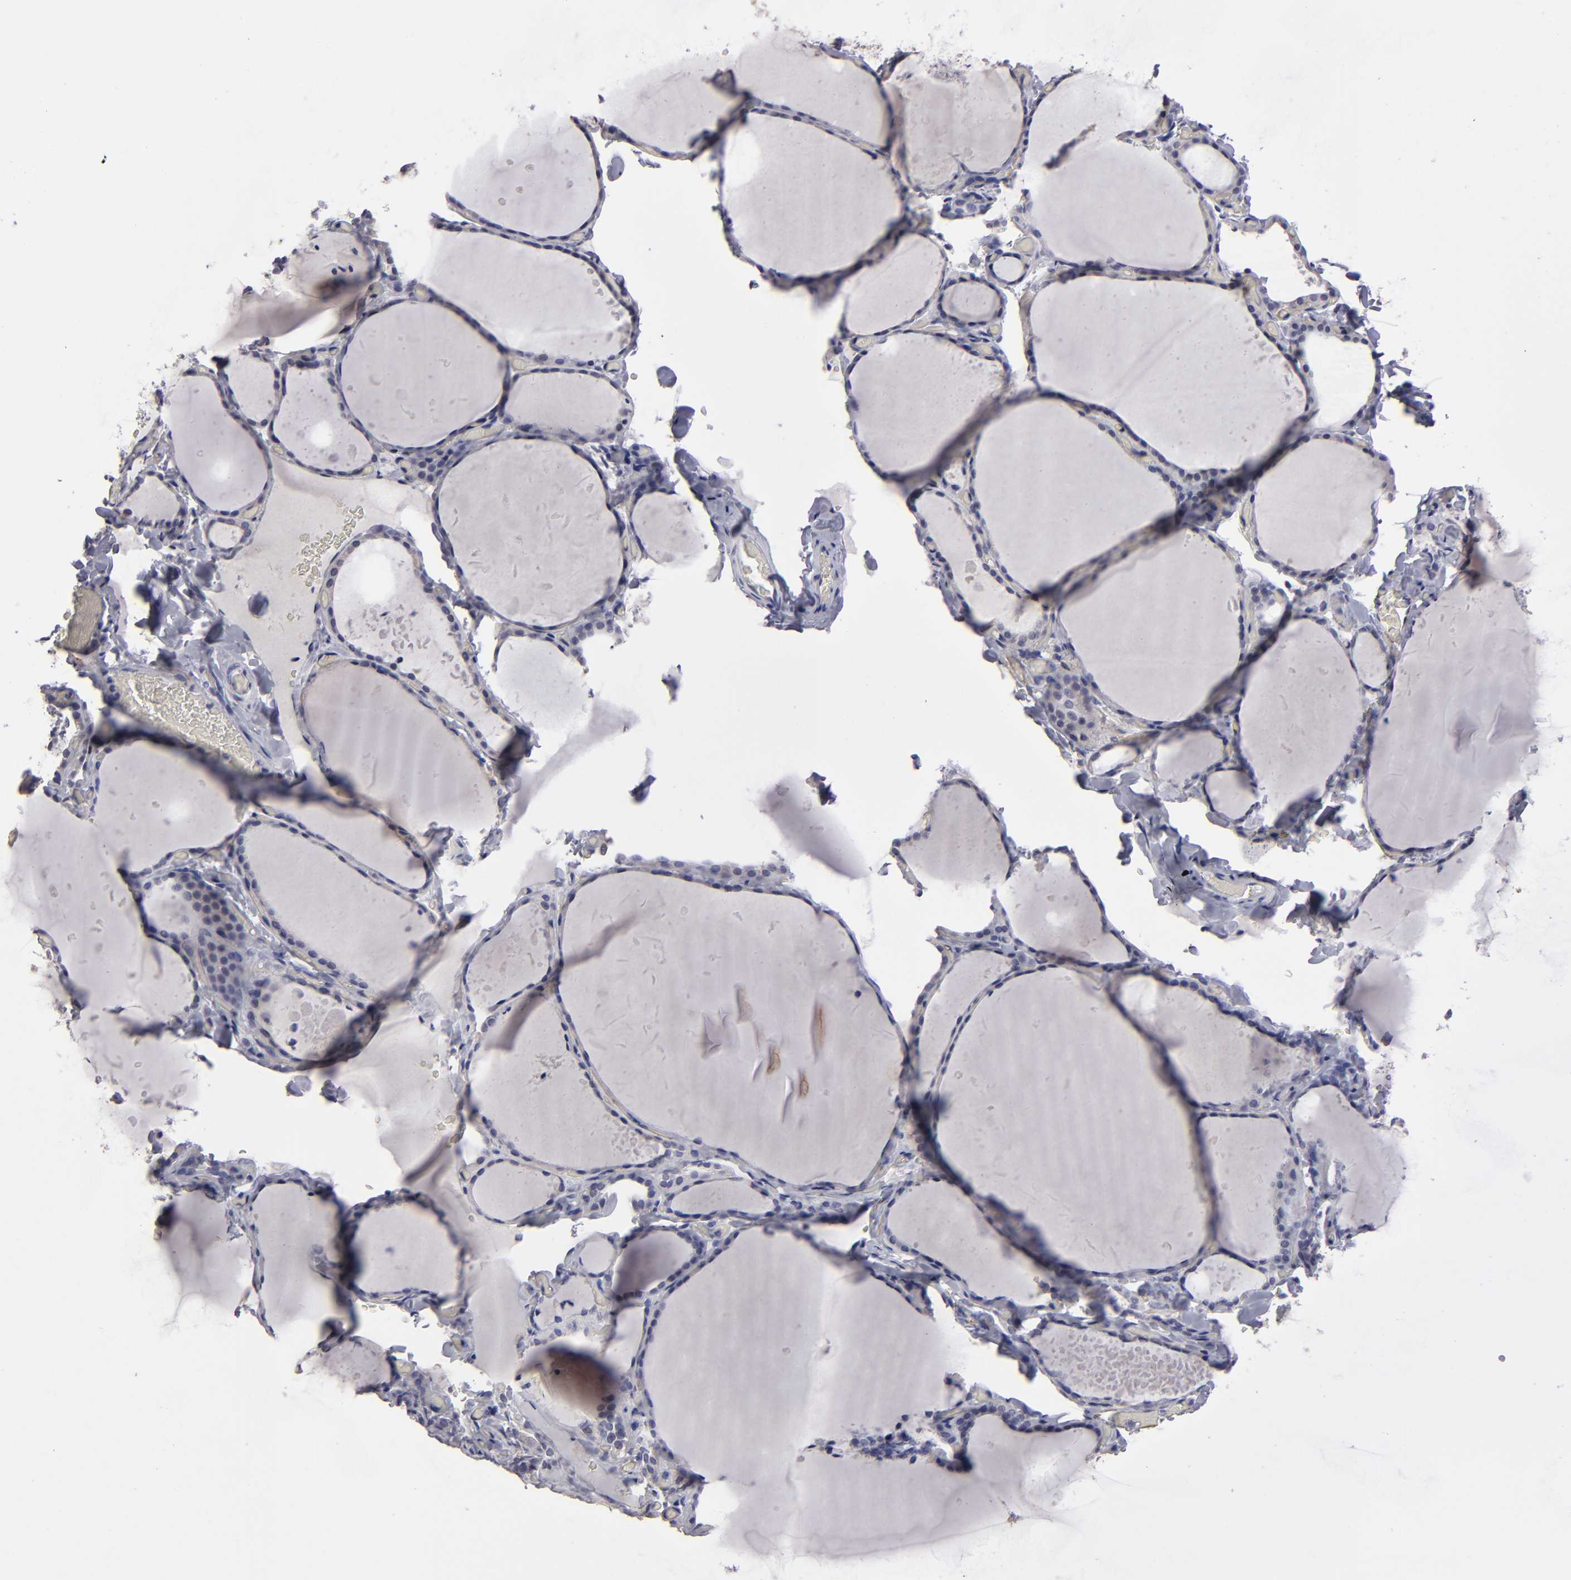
{"staining": {"intensity": "weak", "quantity": "<25%", "location": "cytoplasmic/membranous"}, "tissue": "thyroid gland", "cell_type": "Glandular cells", "image_type": "normal", "snomed": [{"axis": "morphology", "description": "Normal tissue, NOS"}, {"axis": "topography", "description": "Thyroid gland"}], "caption": "Immunohistochemical staining of unremarkable thyroid gland shows no significant expression in glandular cells. (Stains: DAB immunohistochemistry with hematoxylin counter stain, Microscopy: brightfield microscopy at high magnification).", "gene": "ZNF175", "patient": {"sex": "female", "age": 22}}